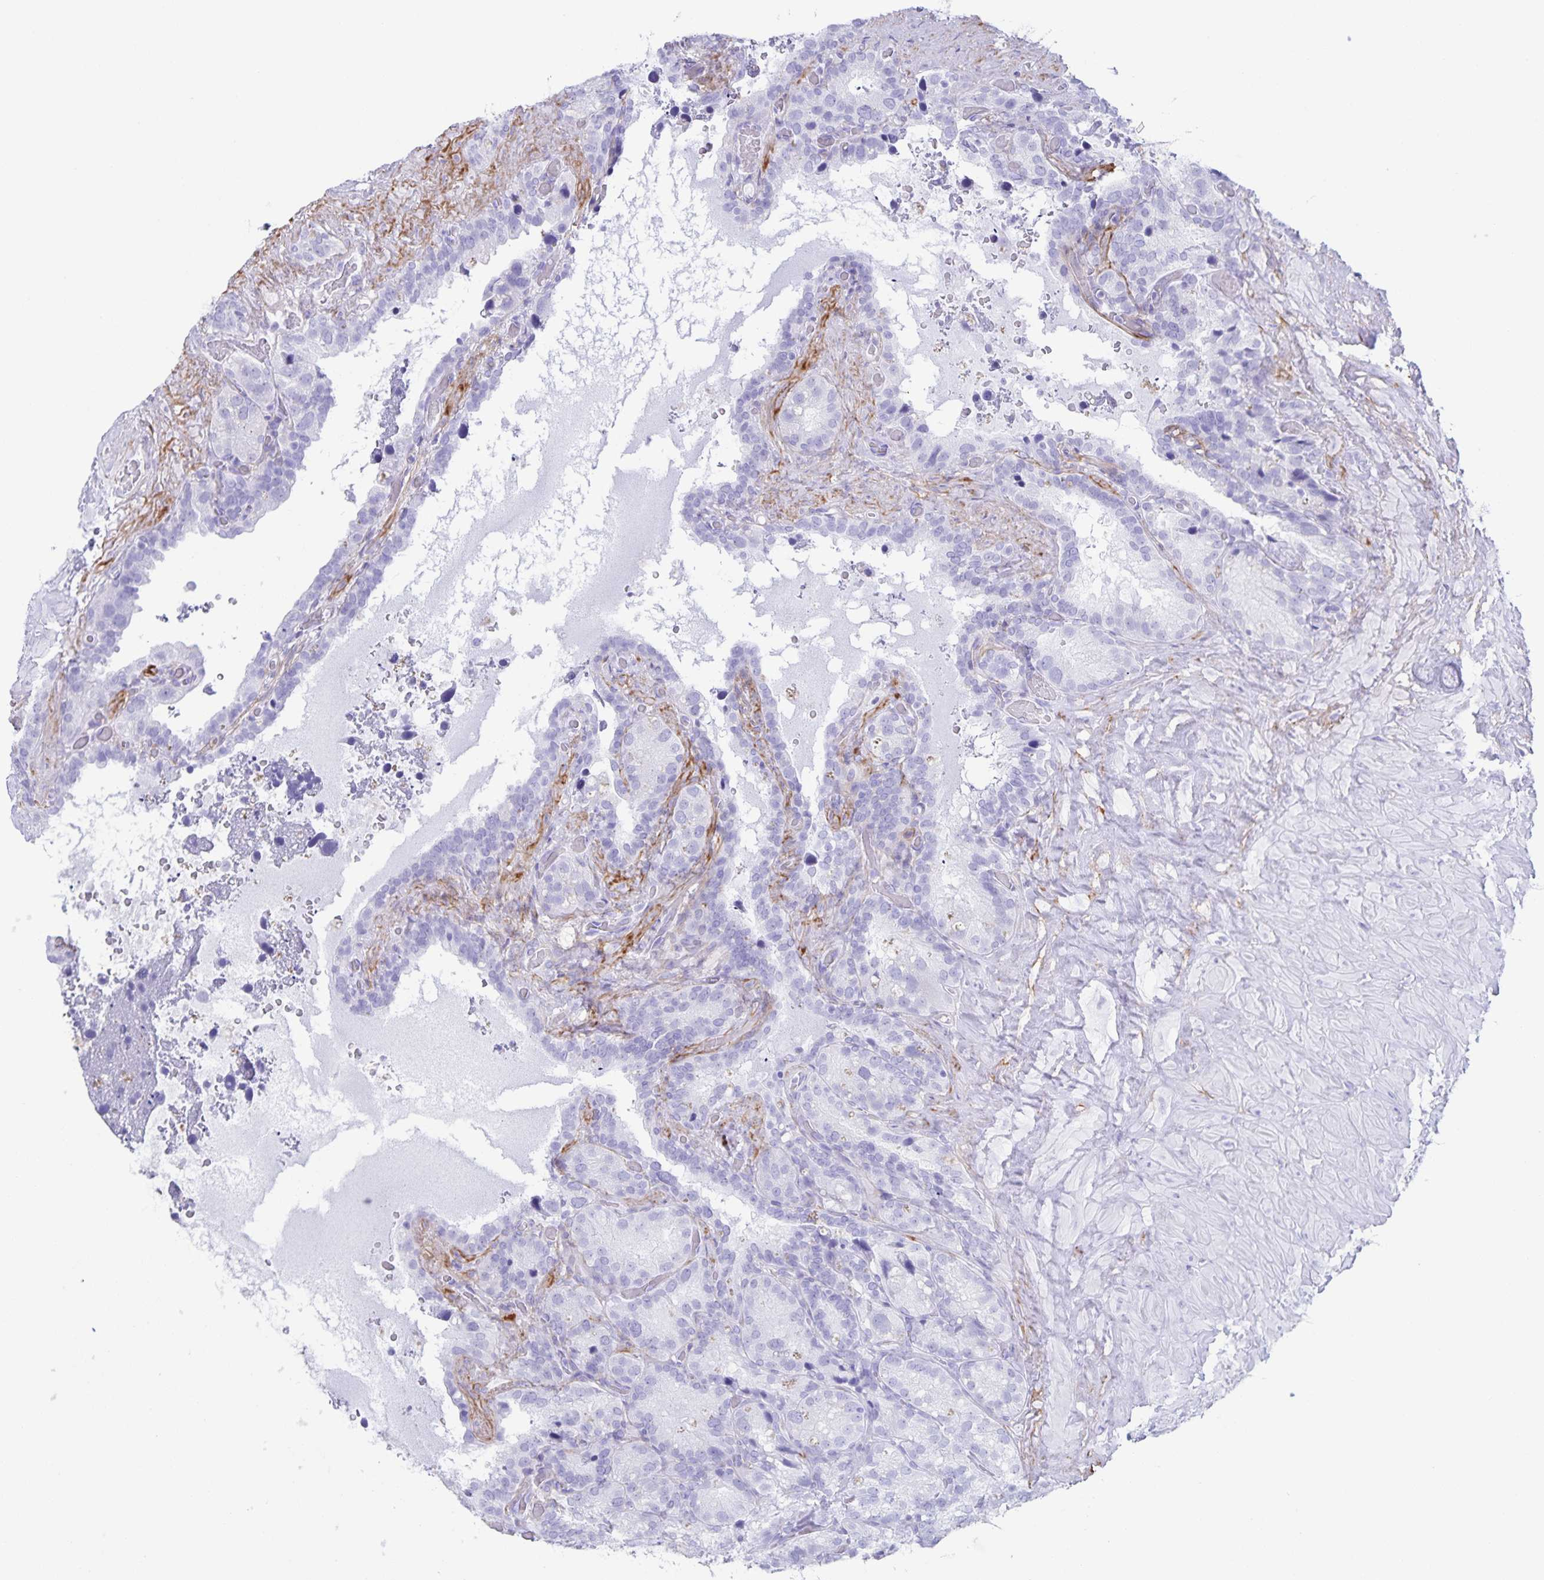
{"staining": {"intensity": "negative", "quantity": "none", "location": "none"}, "tissue": "seminal vesicle", "cell_type": "Glandular cells", "image_type": "normal", "snomed": [{"axis": "morphology", "description": "Normal tissue, NOS"}, {"axis": "topography", "description": "Seminal veicle"}], "caption": "The histopathology image displays no significant staining in glandular cells of seminal vesicle. (Brightfield microscopy of DAB (3,3'-diaminobenzidine) immunohistochemistry at high magnification).", "gene": "AQP4", "patient": {"sex": "male", "age": 60}}